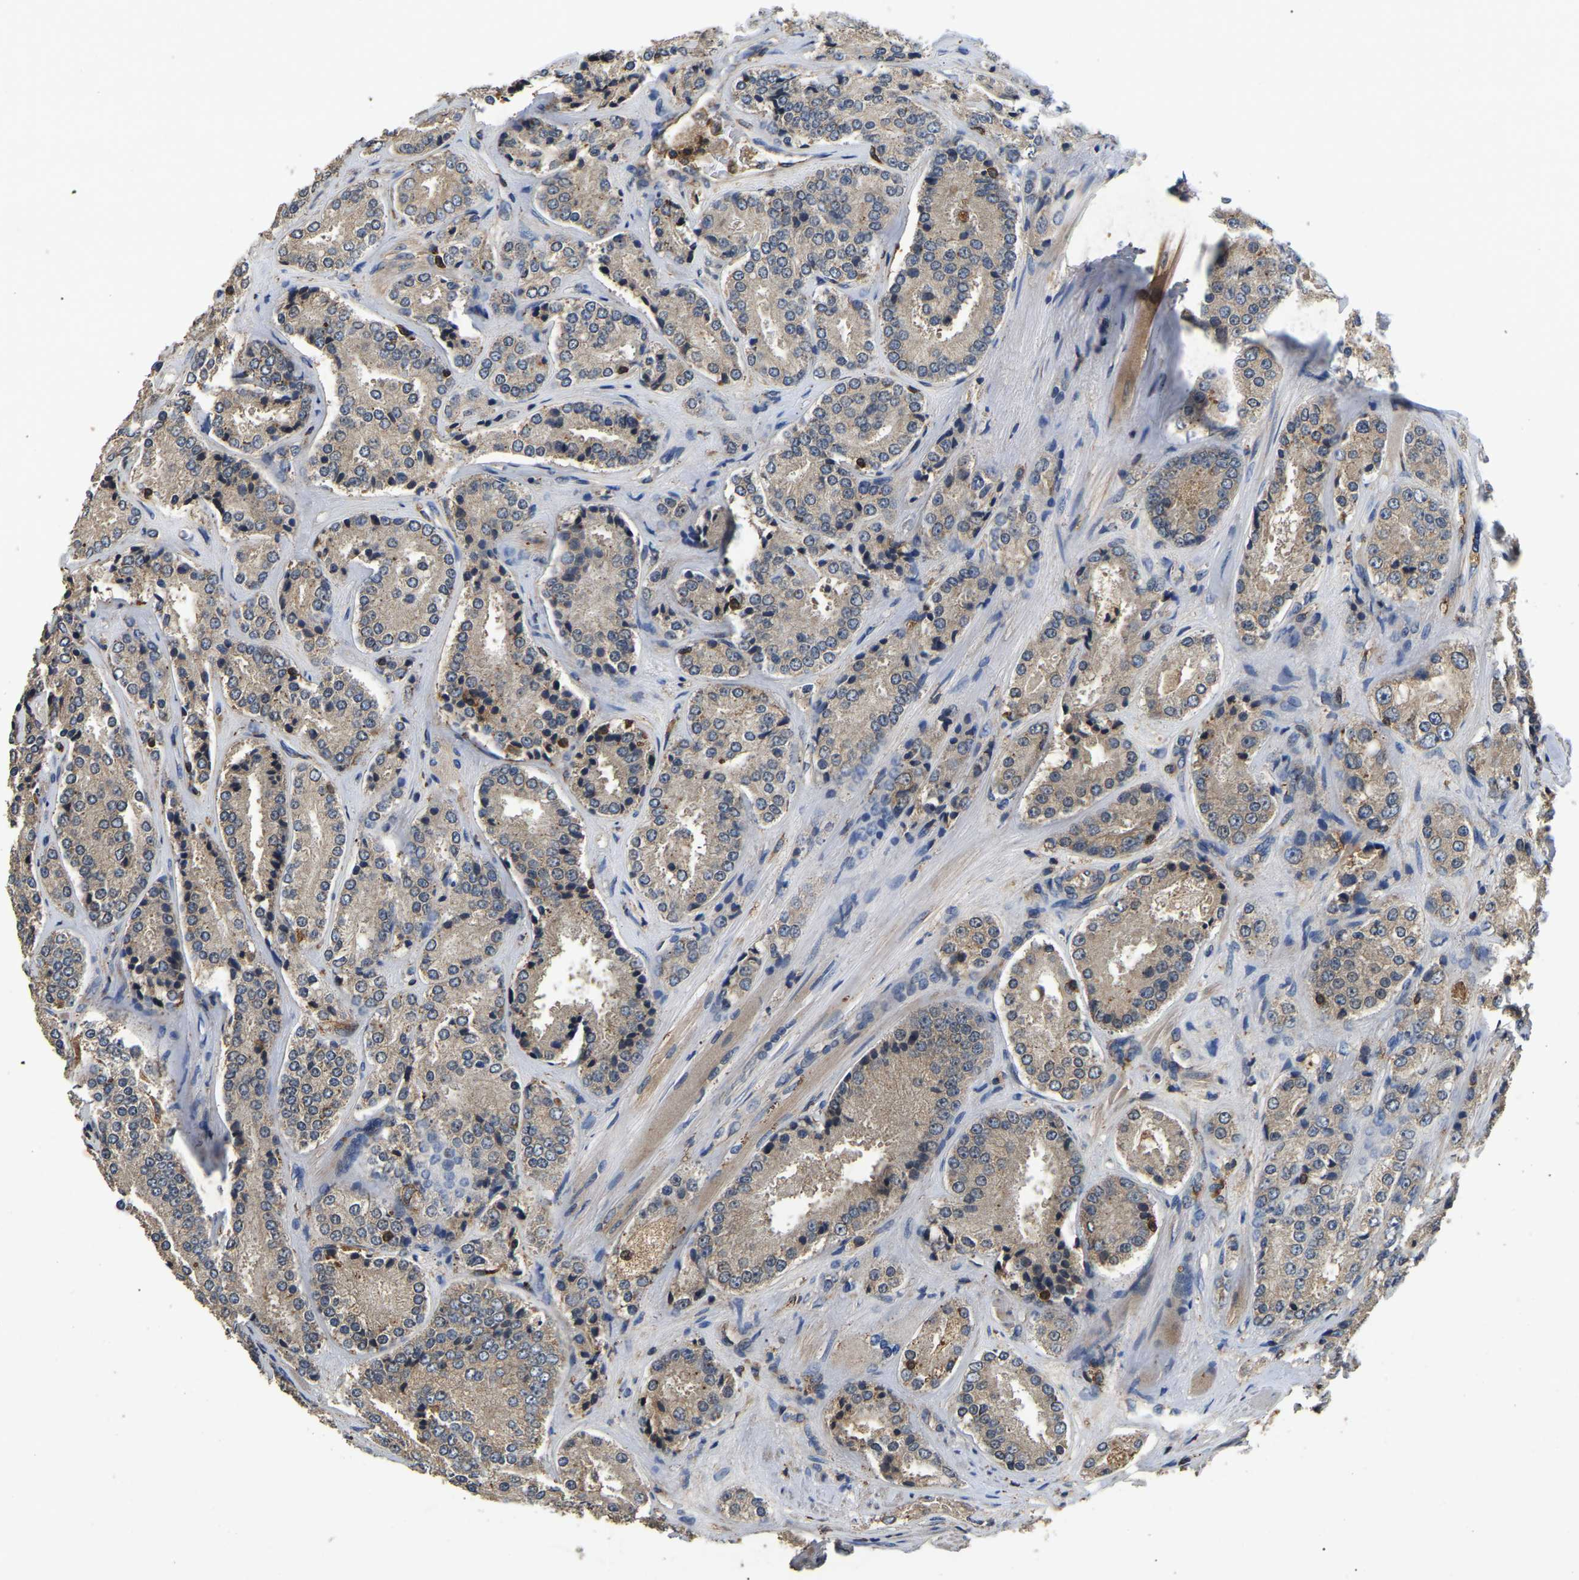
{"staining": {"intensity": "negative", "quantity": "none", "location": "none"}, "tissue": "prostate cancer", "cell_type": "Tumor cells", "image_type": "cancer", "snomed": [{"axis": "morphology", "description": "Adenocarcinoma, High grade"}, {"axis": "topography", "description": "Prostate"}], "caption": "Protein analysis of prostate cancer exhibits no significant positivity in tumor cells.", "gene": "SMPD2", "patient": {"sex": "male", "age": 65}}